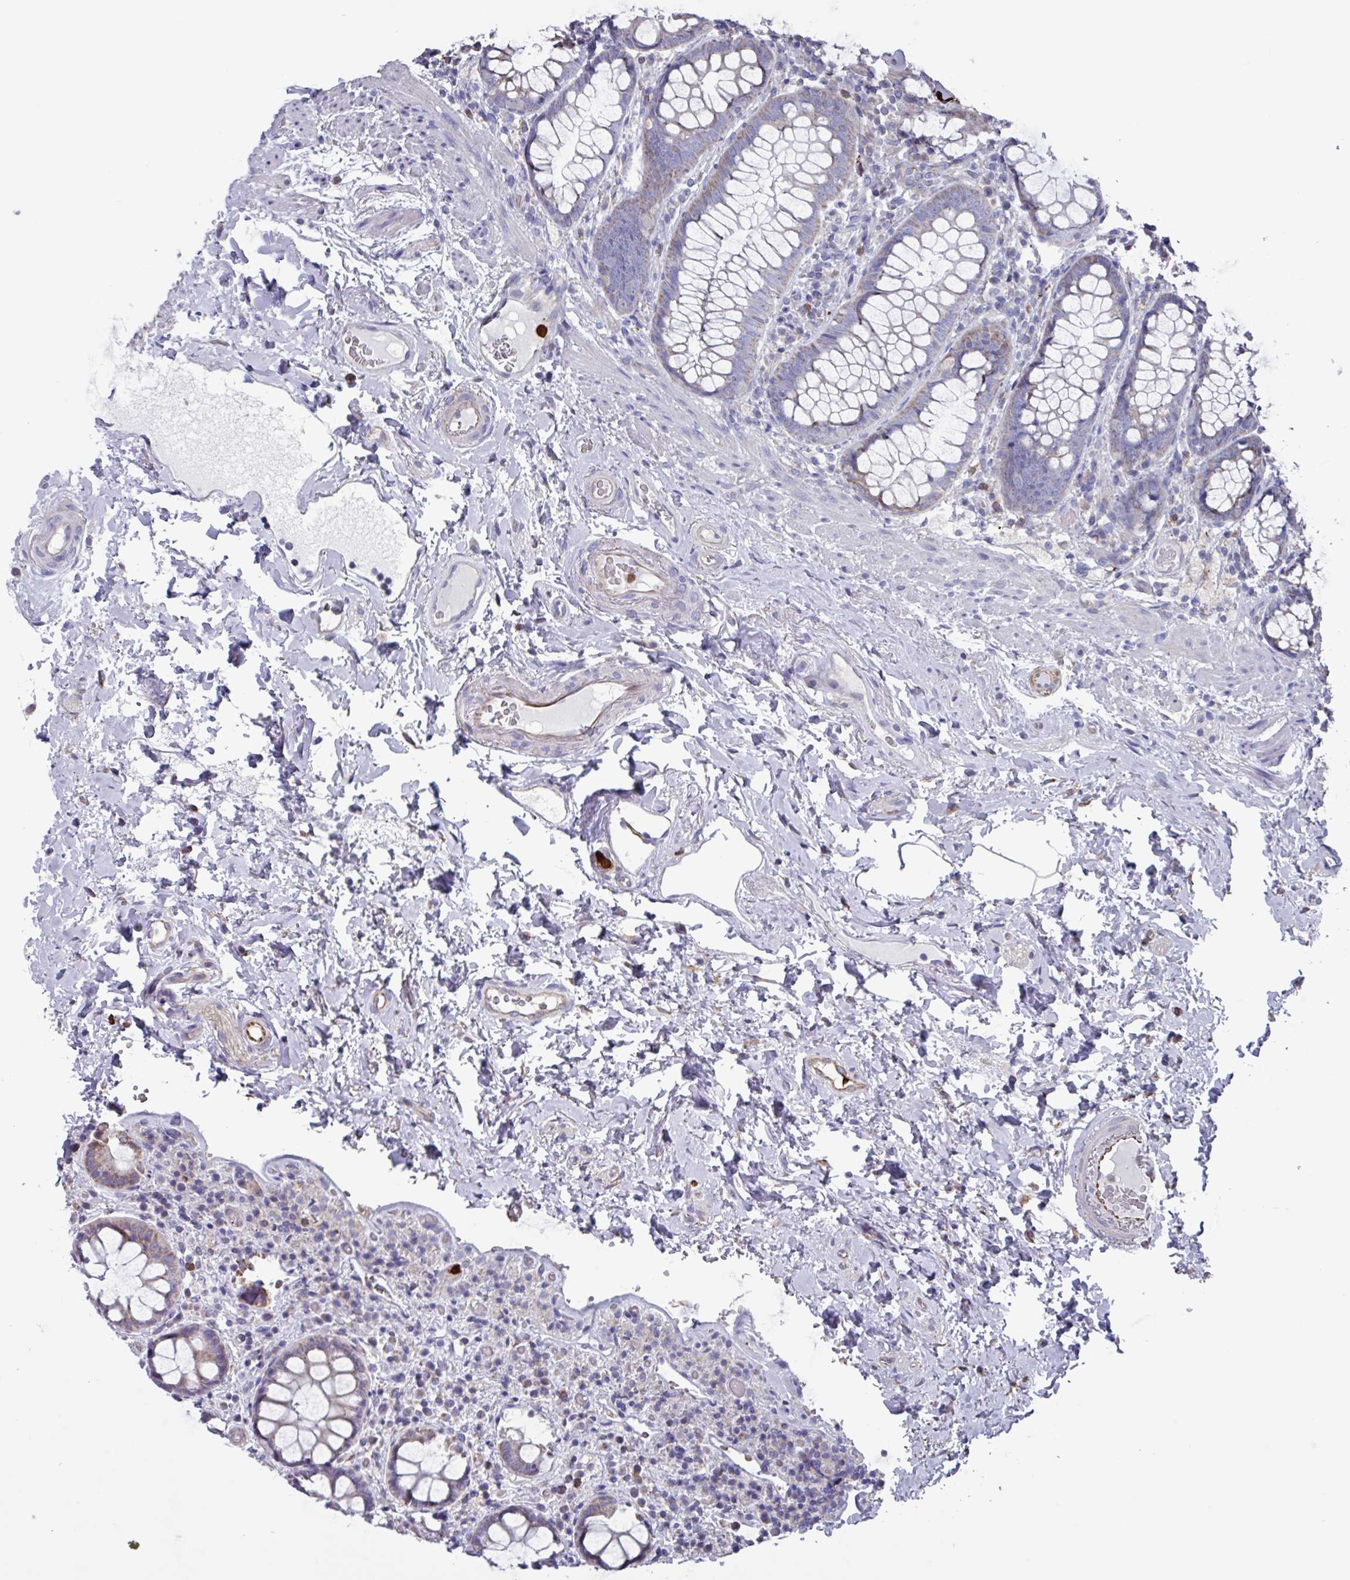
{"staining": {"intensity": "weak", "quantity": "25%-75%", "location": "cytoplasmic/membranous"}, "tissue": "rectum", "cell_type": "Glandular cells", "image_type": "normal", "snomed": [{"axis": "morphology", "description": "Normal tissue, NOS"}, {"axis": "topography", "description": "Rectum"}], "caption": "Immunohistochemical staining of unremarkable rectum exhibits weak cytoplasmic/membranous protein expression in about 25%-75% of glandular cells.", "gene": "UQCC2", "patient": {"sex": "male", "age": 83}}